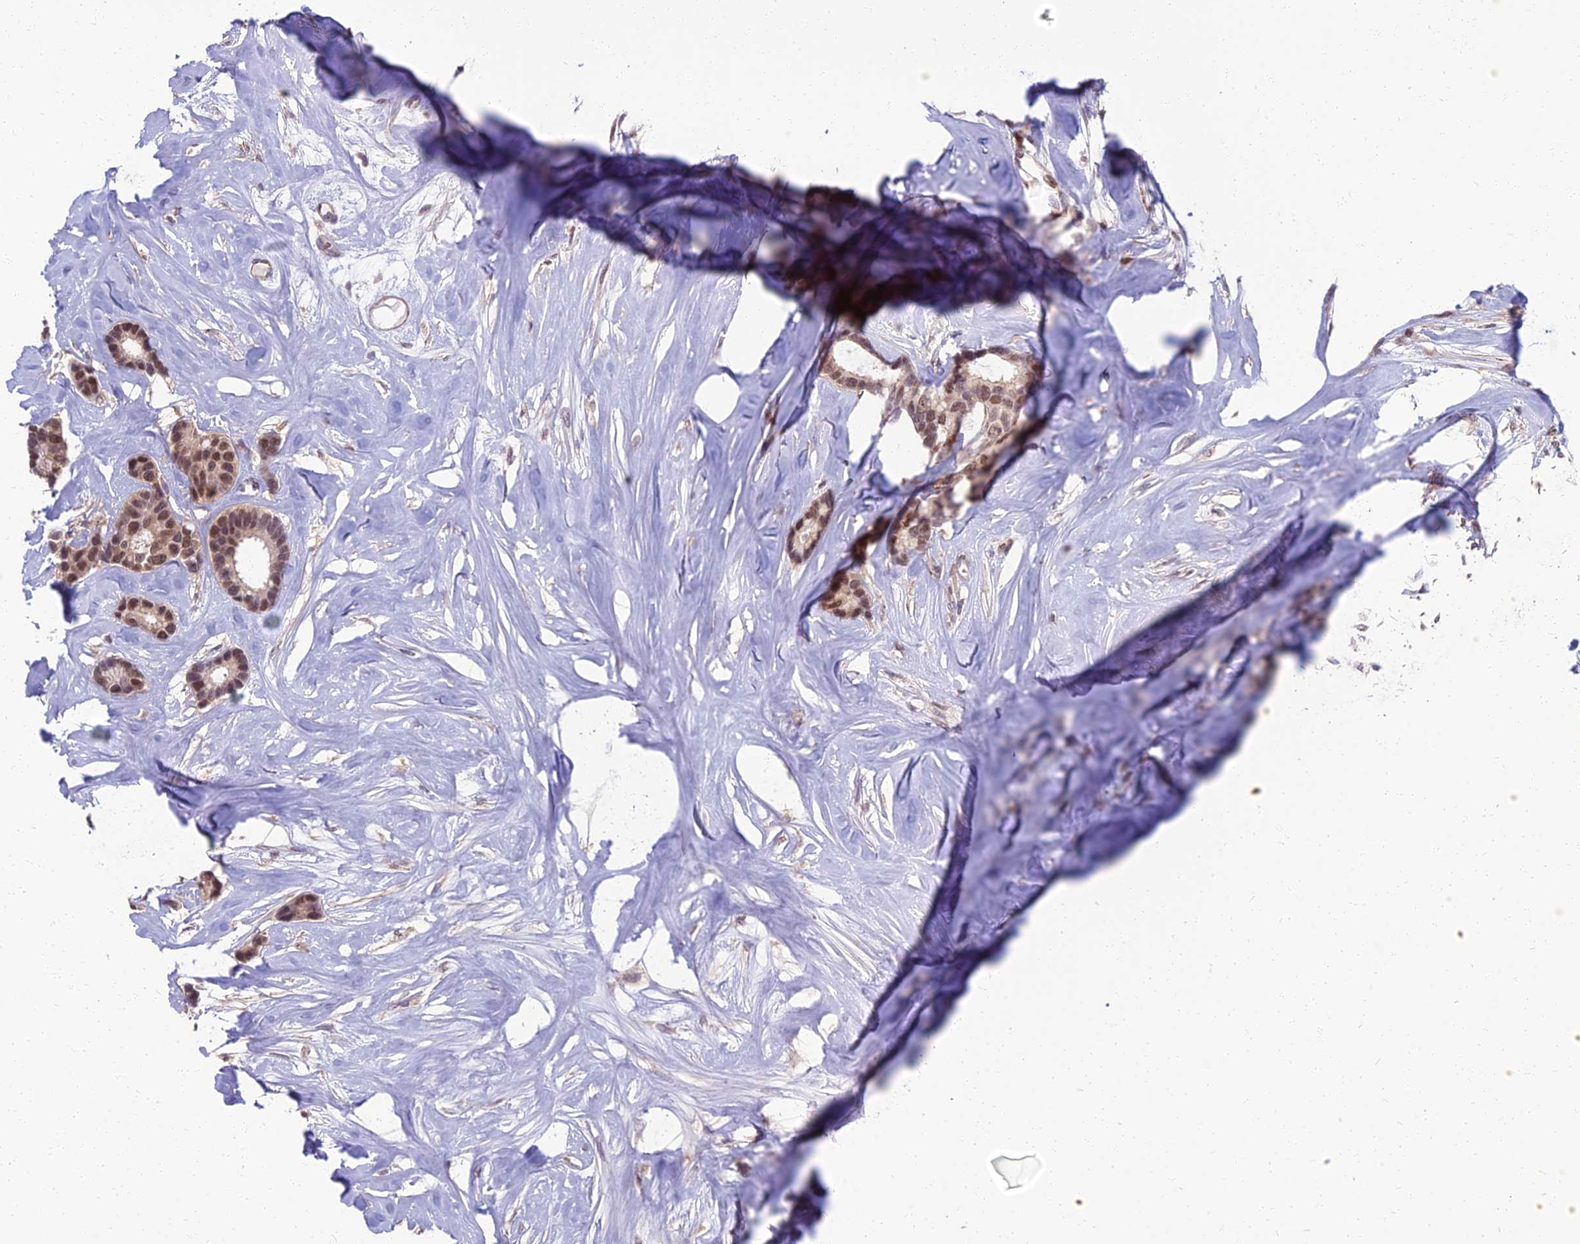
{"staining": {"intensity": "moderate", "quantity": ">75%", "location": "nuclear"}, "tissue": "breast cancer", "cell_type": "Tumor cells", "image_type": "cancer", "snomed": [{"axis": "morphology", "description": "Duct carcinoma"}, {"axis": "topography", "description": "Breast"}], "caption": "Tumor cells exhibit medium levels of moderate nuclear expression in approximately >75% of cells in breast cancer (invasive ductal carcinoma). Using DAB (3,3'-diaminobenzidine) (brown) and hematoxylin (blue) stains, captured at high magnification using brightfield microscopy.", "gene": "NR4A3", "patient": {"sex": "female", "age": 87}}